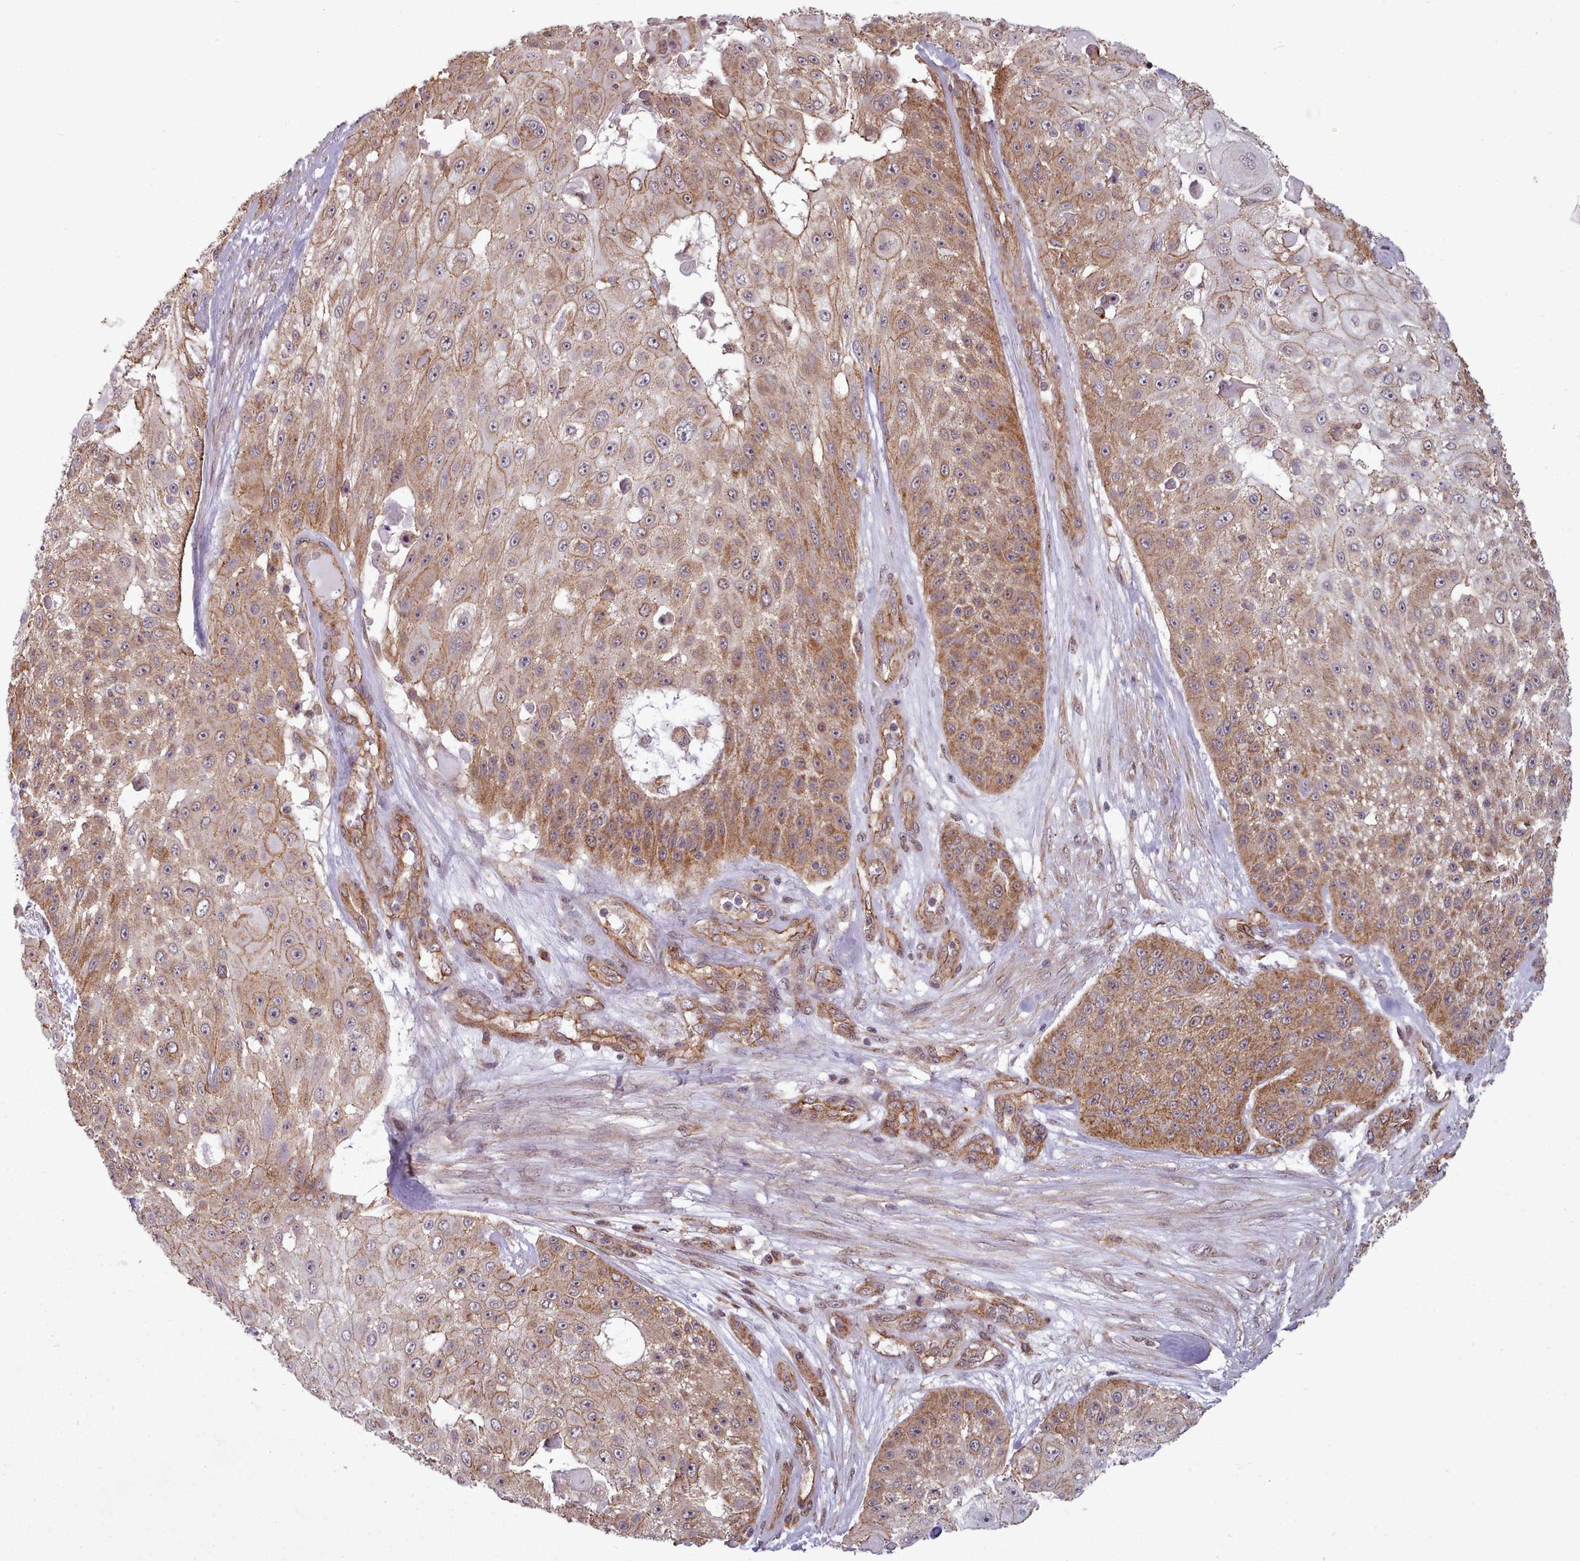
{"staining": {"intensity": "moderate", "quantity": ">75%", "location": "cytoplasmic/membranous"}, "tissue": "skin cancer", "cell_type": "Tumor cells", "image_type": "cancer", "snomed": [{"axis": "morphology", "description": "Squamous cell carcinoma, NOS"}, {"axis": "topography", "description": "Skin"}], "caption": "Squamous cell carcinoma (skin) stained with a protein marker shows moderate staining in tumor cells.", "gene": "MRPL46", "patient": {"sex": "female", "age": 86}}